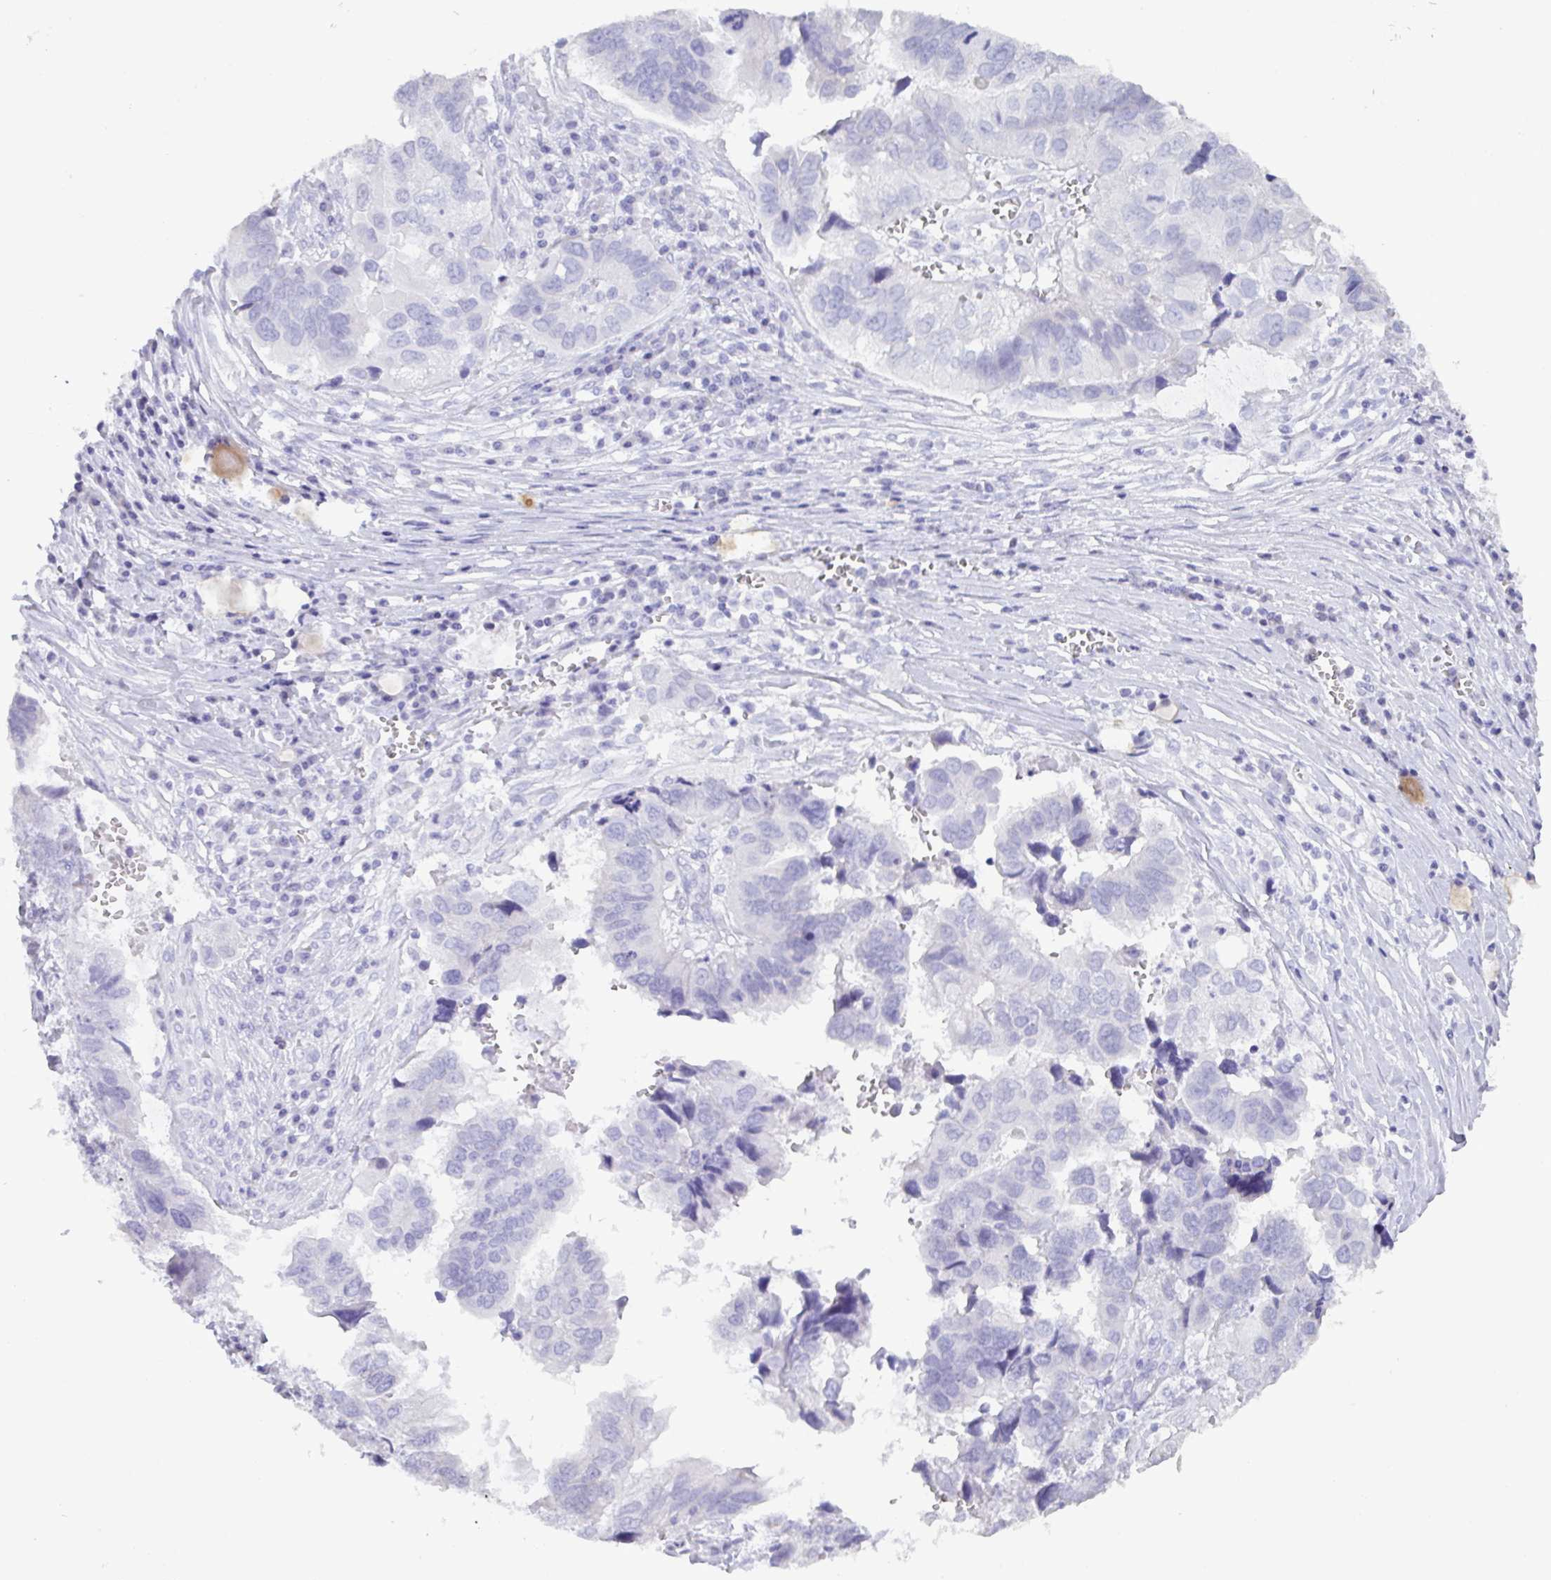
{"staining": {"intensity": "negative", "quantity": "none", "location": "none"}, "tissue": "ovarian cancer", "cell_type": "Tumor cells", "image_type": "cancer", "snomed": [{"axis": "morphology", "description": "Cystadenocarcinoma, serous, NOS"}, {"axis": "topography", "description": "Ovary"}], "caption": "Immunohistochemical staining of ovarian serous cystadenocarcinoma exhibits no significant positivity in tumor cells.", "gene": "C4orf33", "patient": {"sex": "female", "age": 79}}